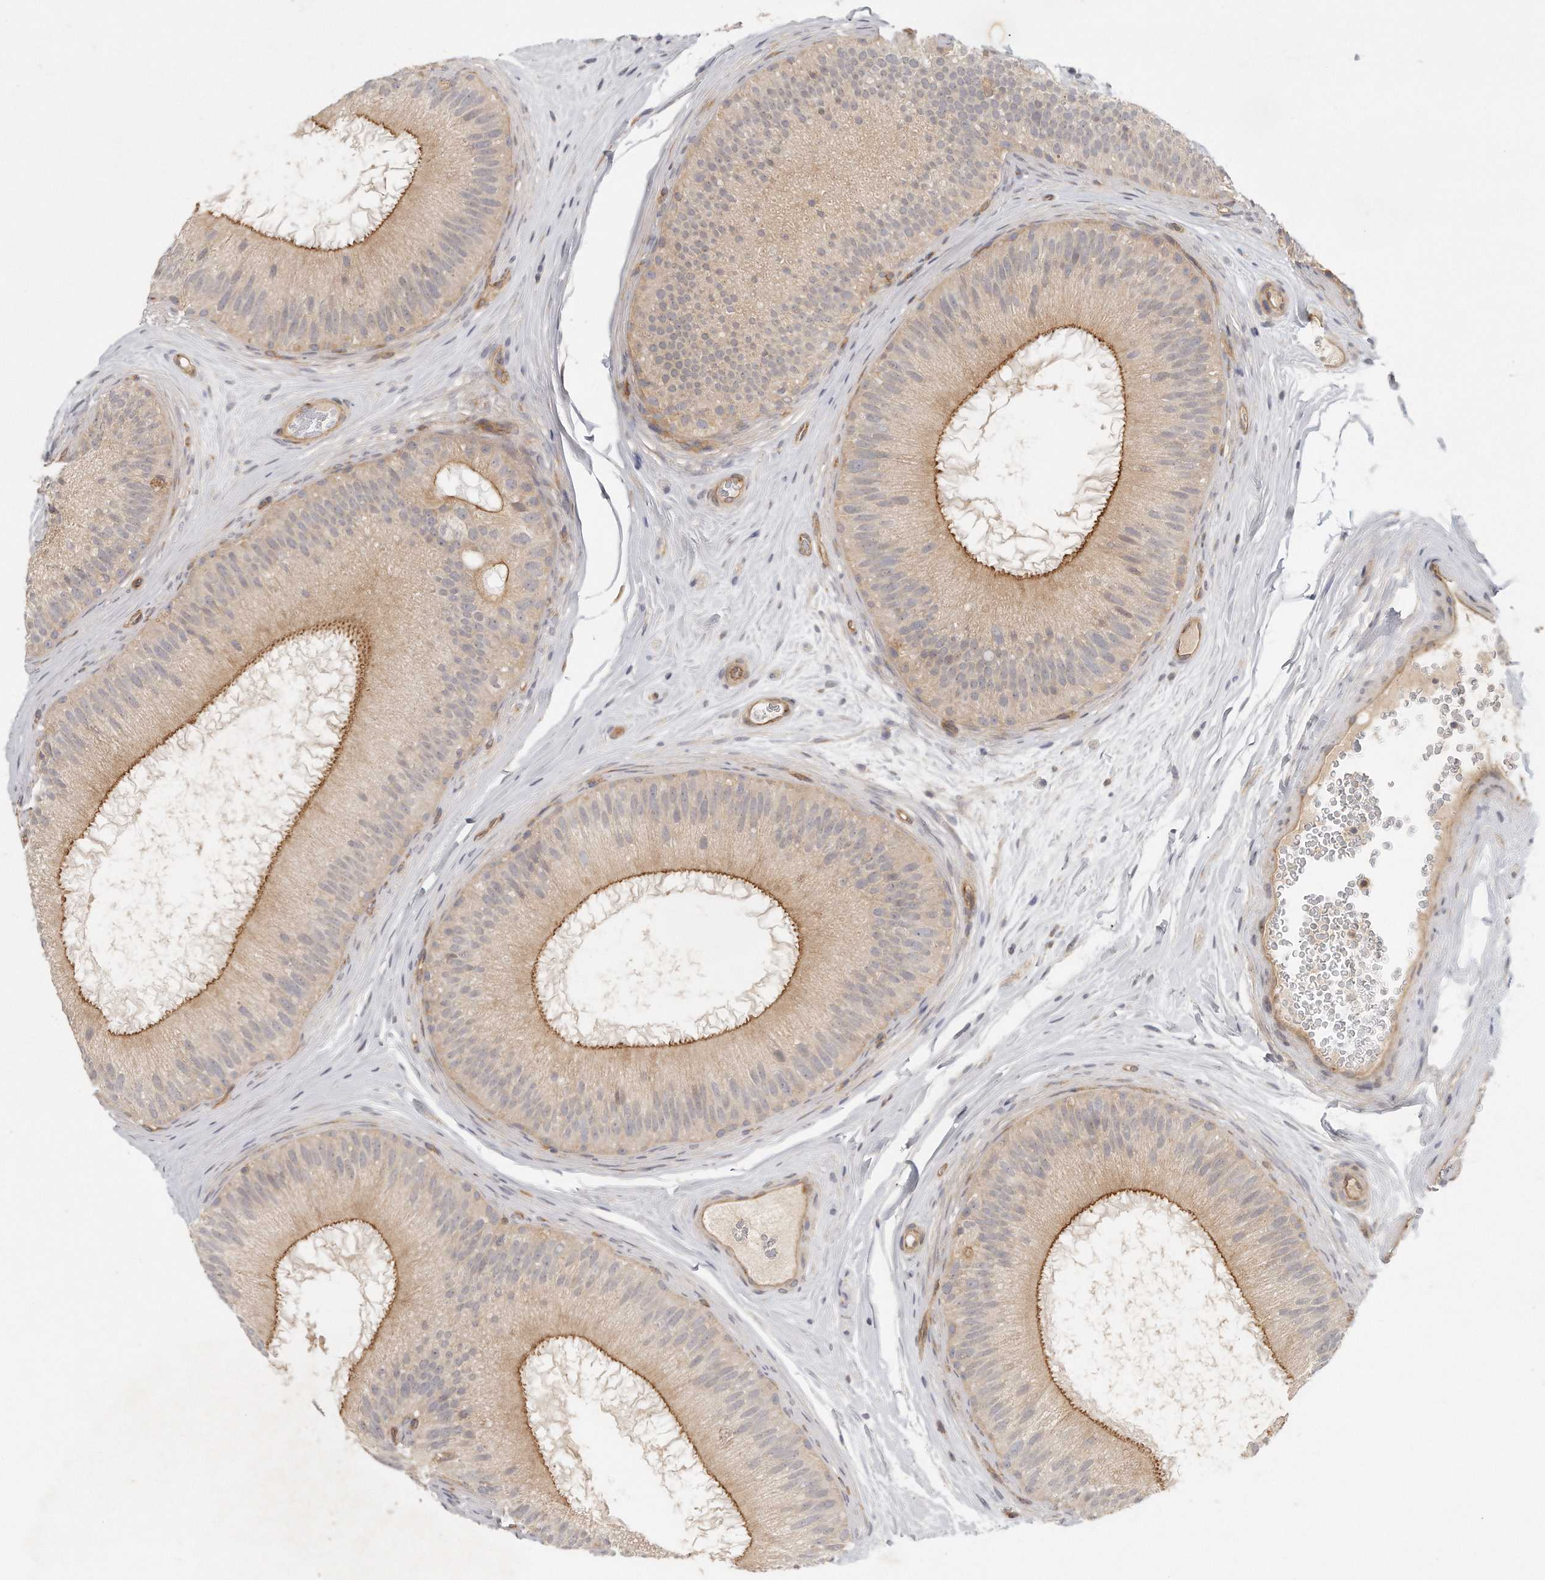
{"staining": {"intensity": "moderate", "quantity": "25%-75%", "location": "cytoplasmic/membranous"}, "tissue": "epididymis", "cell_type": "Glandular cells", "image_type": "normal", "snomed": [{"axis": "morphology", "description": "Normal tissue, NOS"}, {"axis": "topography", "description": "Epididymis"}], "caption": "This photomicrograph shows immunohistochemistry staining of unremarkable human epididymis, with medium moderate cytoplasmic/membranous expression in about 25%-75% of glandular cells.", "gene": "MTERF4", "patient": {"sex": "male", "age": 45}}